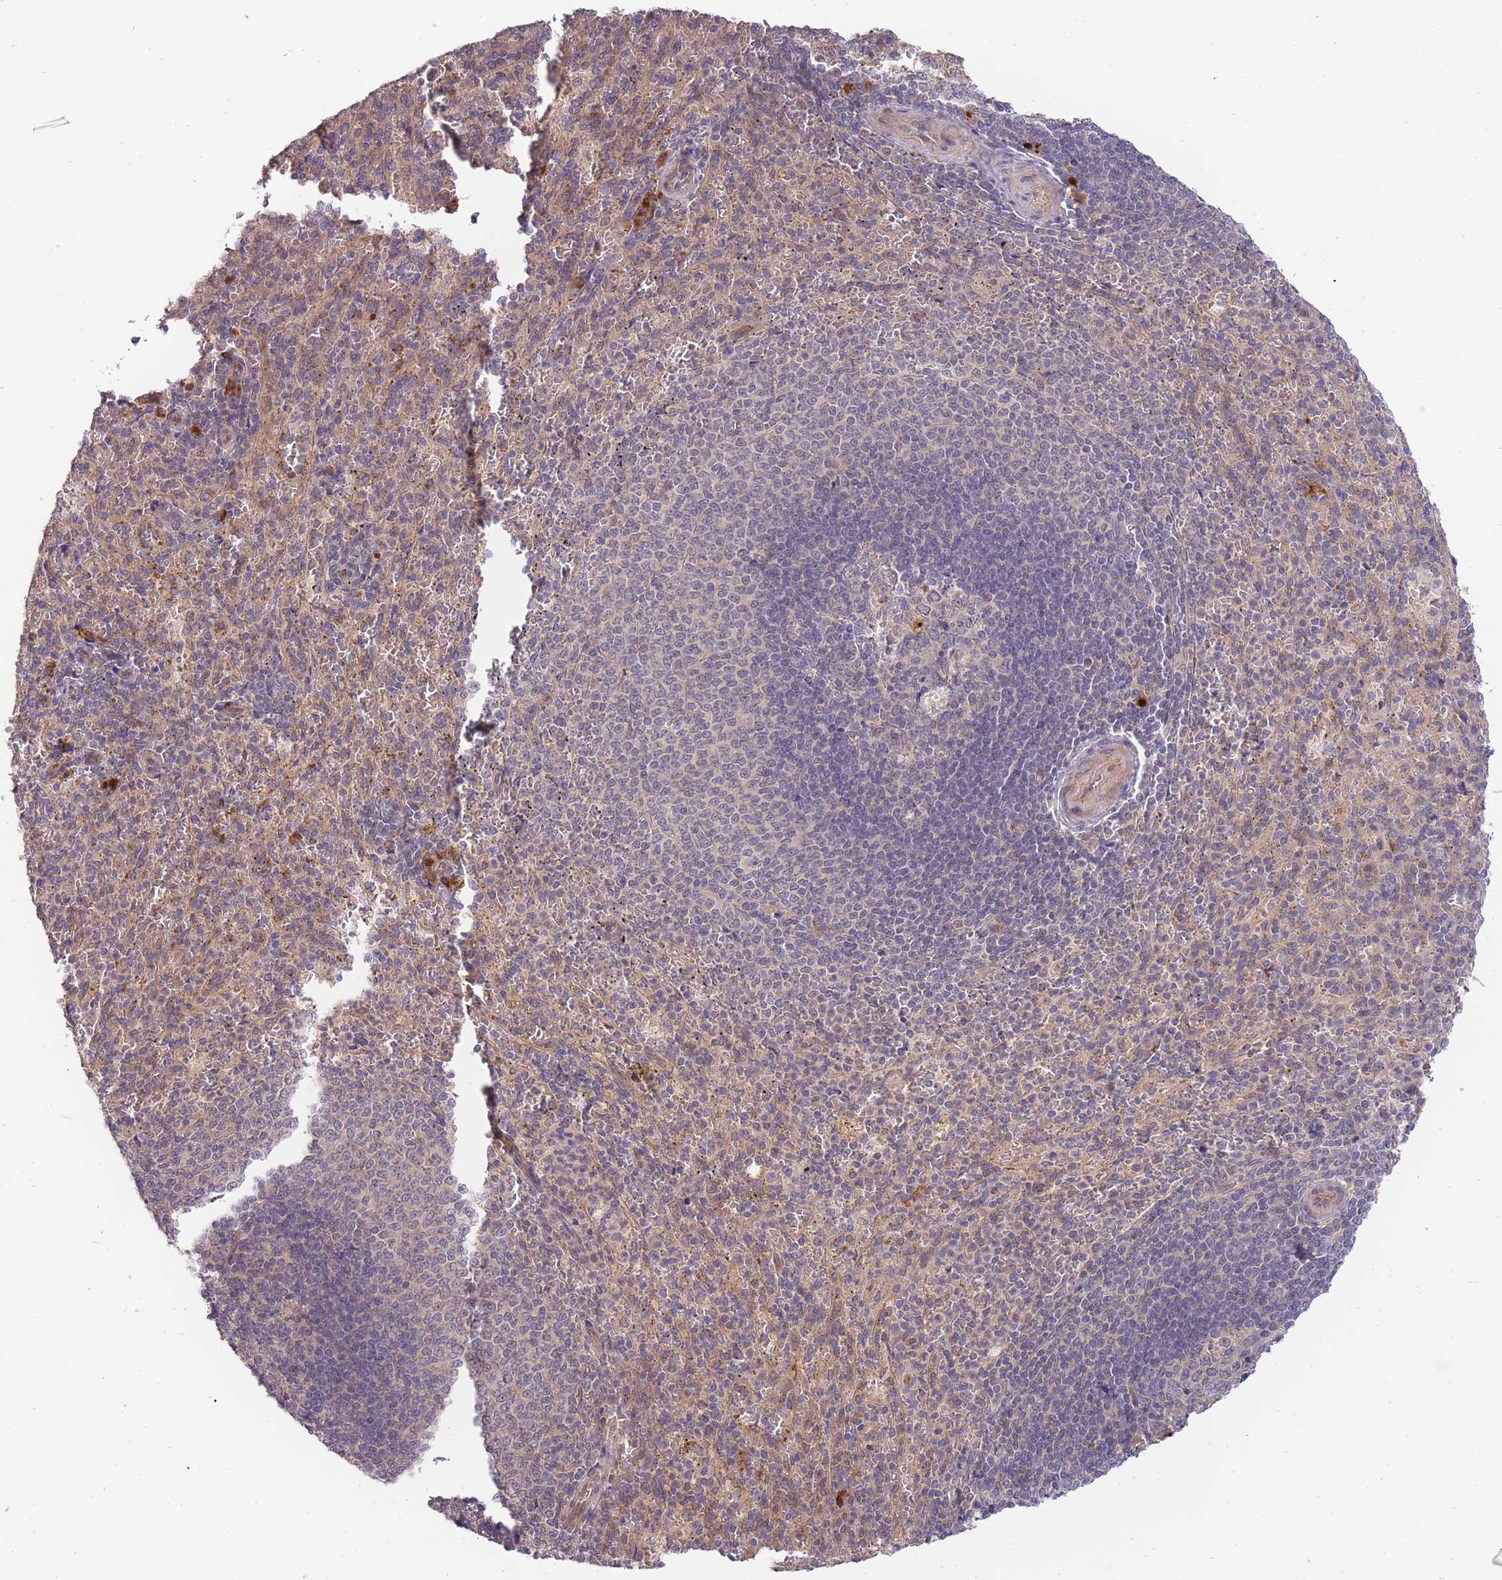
{"staining": {"intensity": "negative", "quantity": "none", "location": "none"}, "tissue": "spleen", "cell_type": "Cells in red pulp", "image_type": "normal", "snomed": [{"axis": "morphology", "description": "Normal tissue, NOS"}, {"axis": "topography", "description": "Spleen"}], "caption": "The histopathology image shows no significant expression in cells in red pulp of spleen.", "gene": "SMC6", "patient": {"sex": "female", "age": 21}}